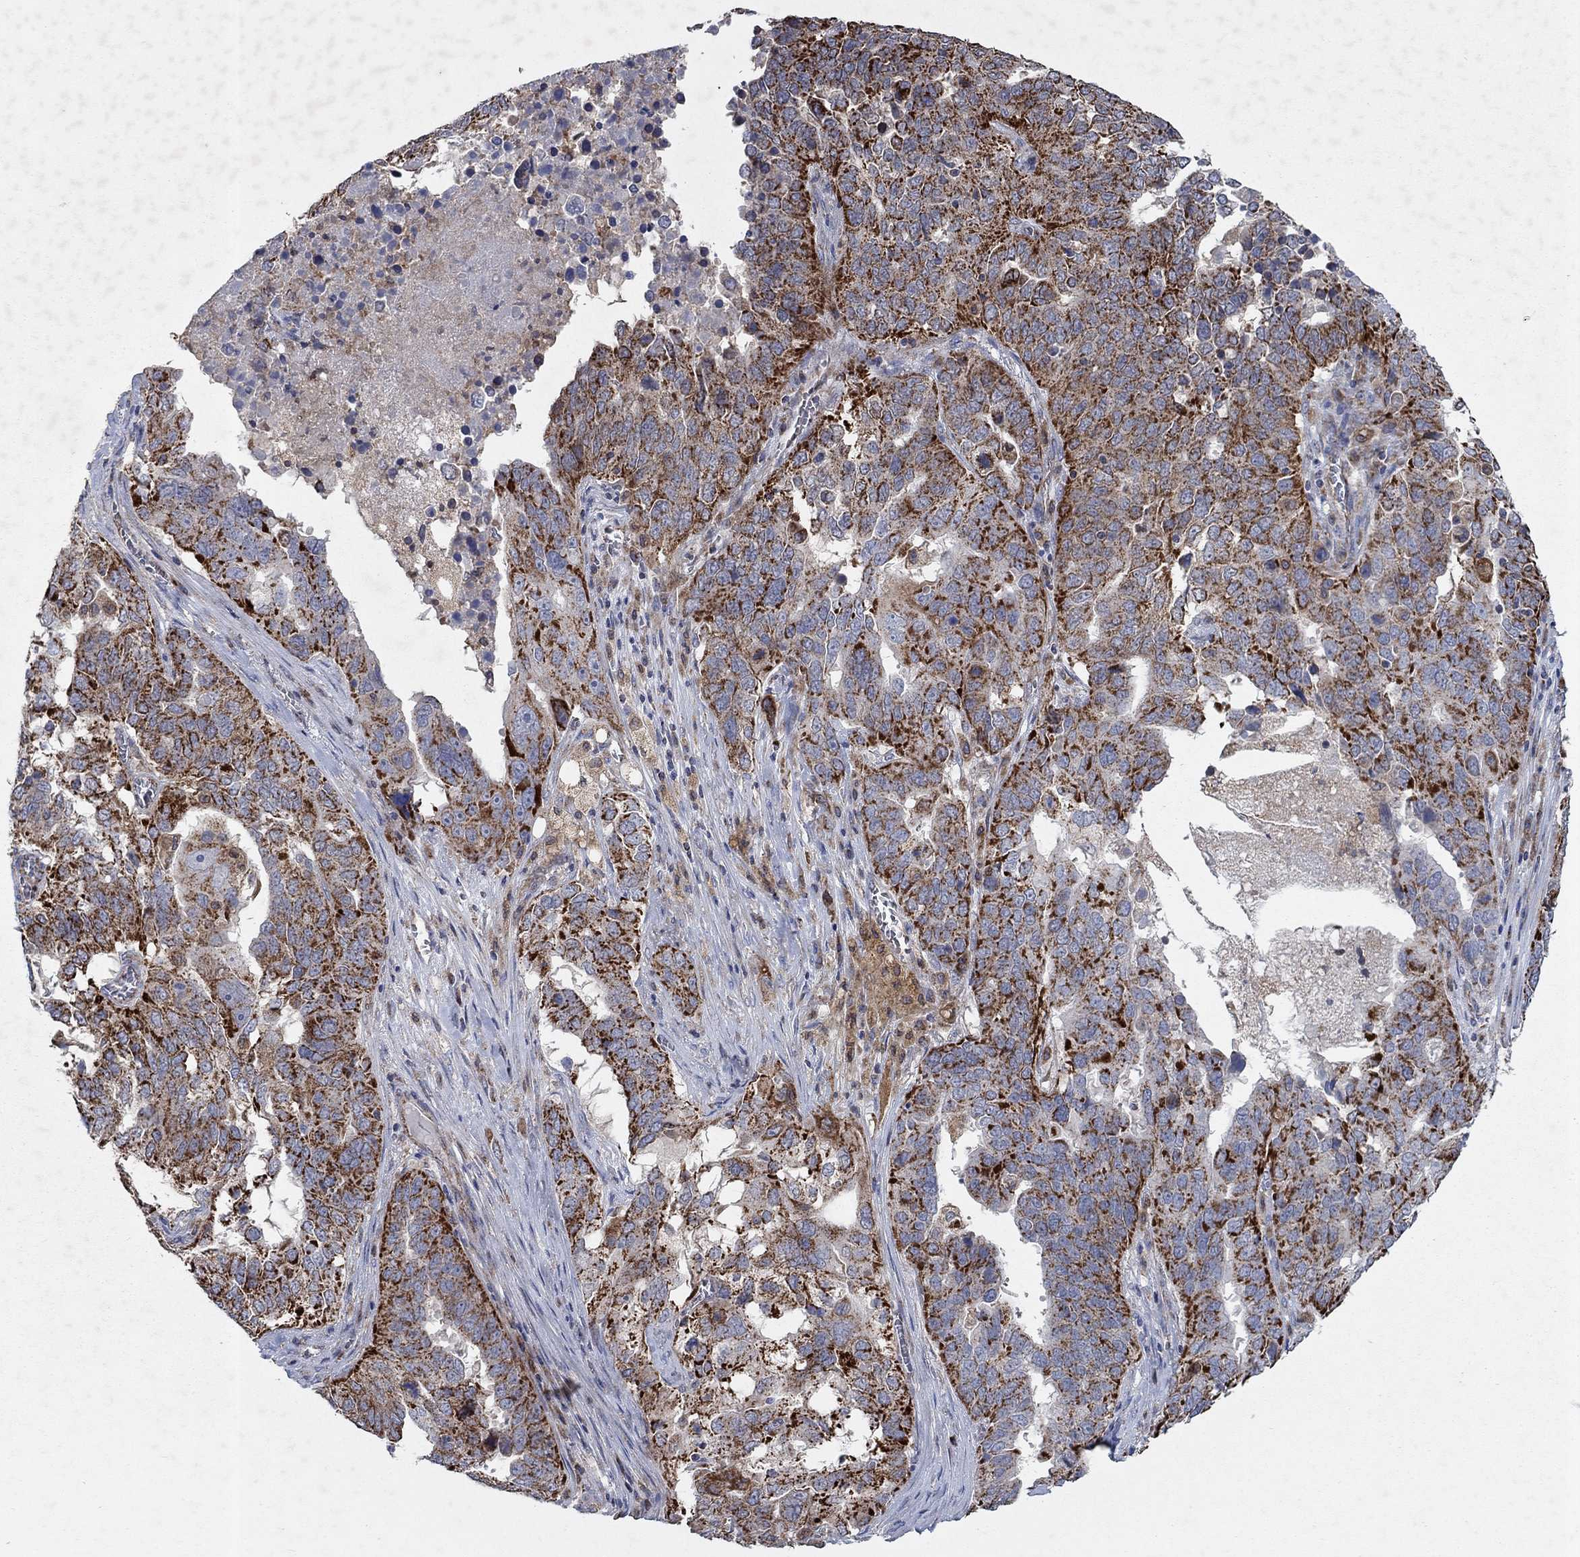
{"staining": {"intensity": "strong", "quantity": ">75%", "location": "cytoplasmic/membranous"}, "tissue": "ovarian cancer", "cell_type": "Tumor cells", "image_type": "cancer", "snomed": [{"axis": "morphology", "description": "Carcinoma, endometroid"}, {"axis": "topography", "description": "Soft tissue"}, {"axis": "topography", "description": "Ovary"}], "caption": "Immunohistochemistry (IHC) (DAB (3,3'-diaminobenzidine)) staining of ovarian cancer reveals strong cytoplasmic/membranous protein expression in approximately >75% of tumor cells. (IHC, brightfield microscopy, high magnification).", "gene": "NCEH1", "patient": {"sex": "female", "age": 52}}